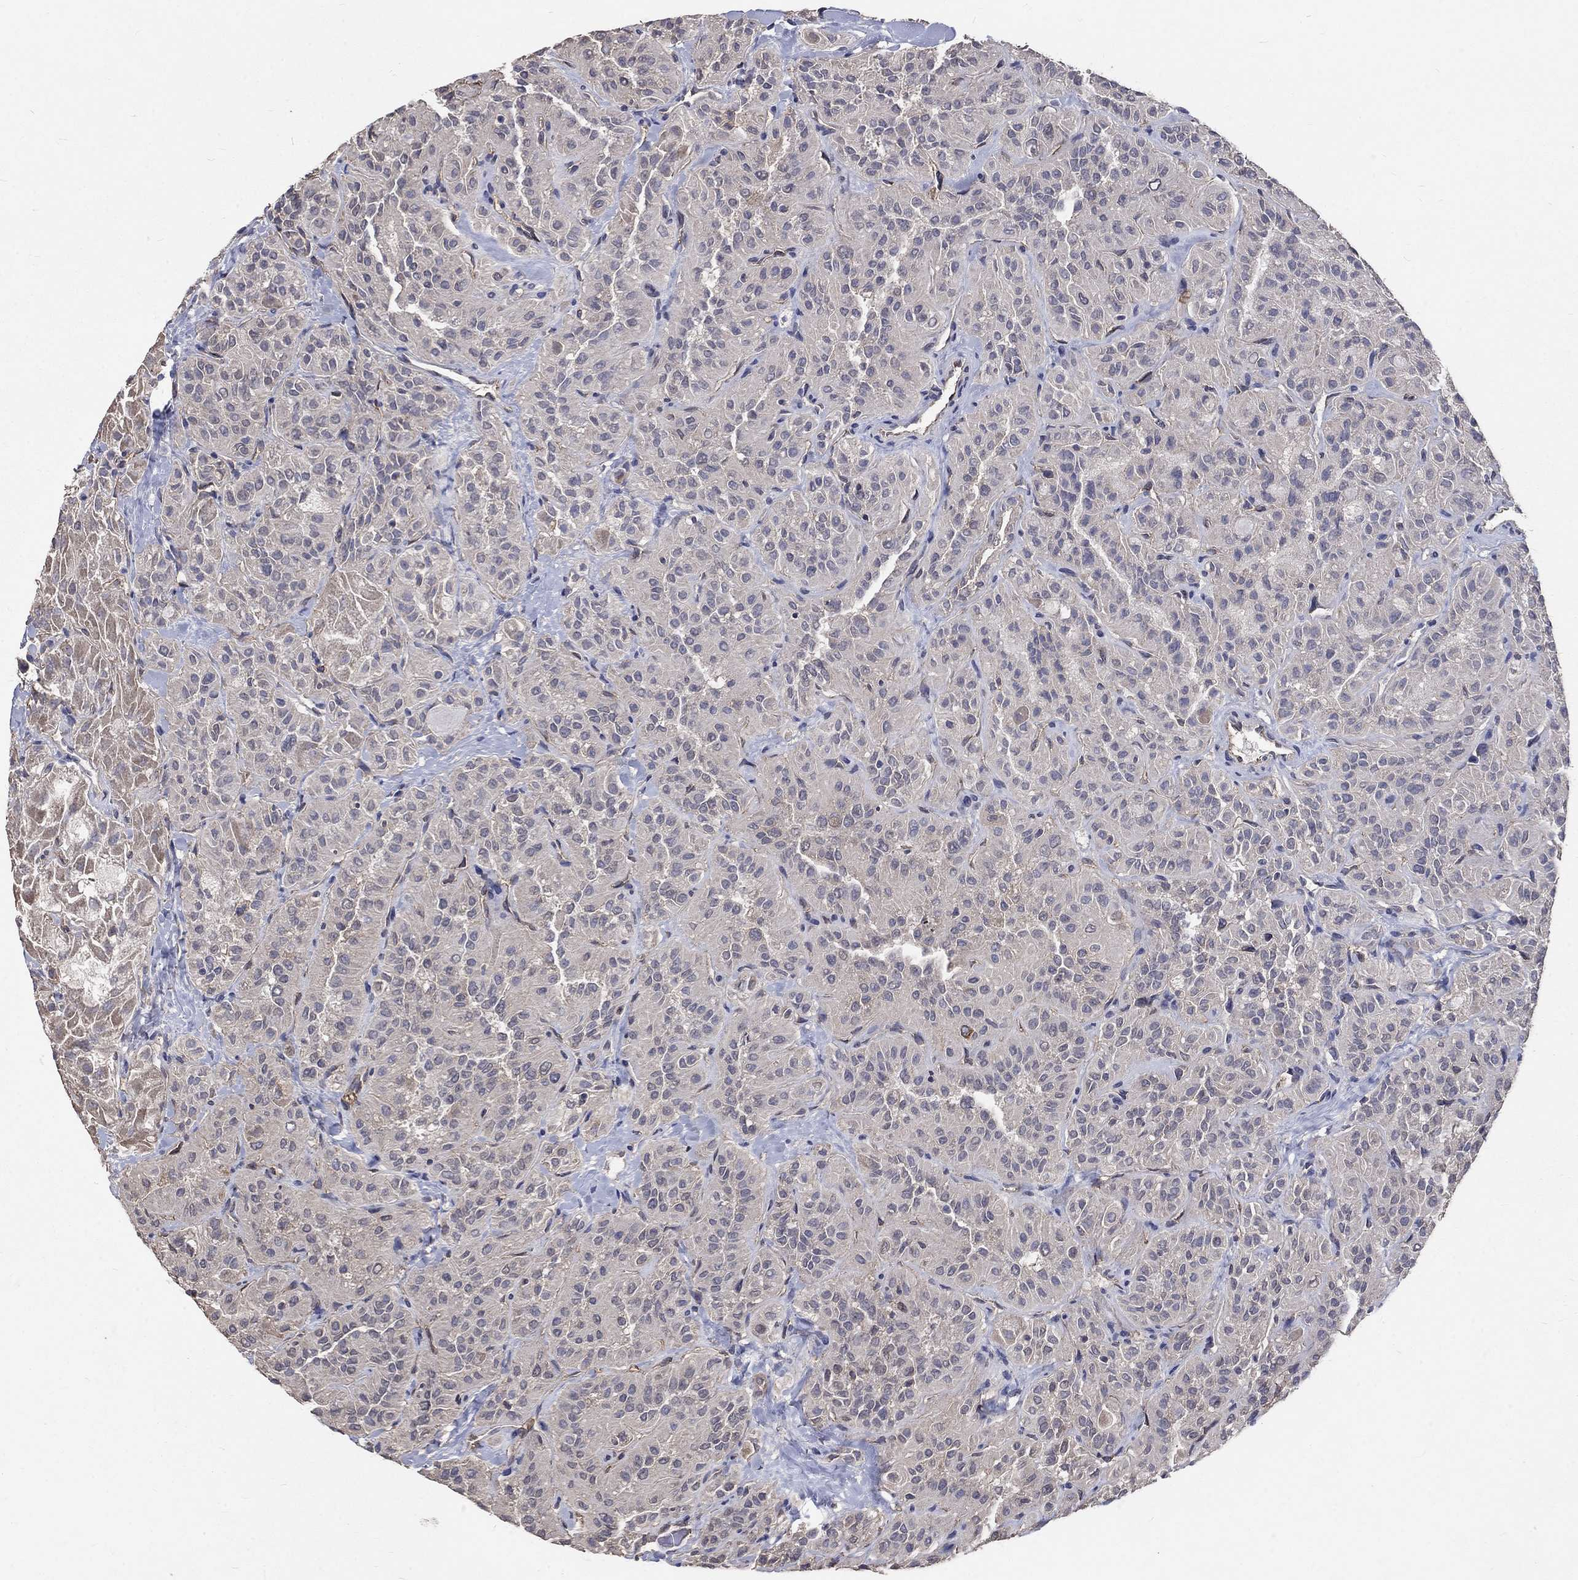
{"staining": {"intensity": "negative", "quantity": "none", "location": "none"}, "tissue": "thyroid cancer", "cell_type": "Tumor cells", "image_type": "cancer", "snomed": [{"axis": "morphology", "description": "Papillary adenocarcinoma, NOS"}, {"axis": "topography", "description": "Thyroid gland"}], "caption": "Immunohistochemistry micrograph of neoplastic tissue: human thyroid cancer (papillary adenocarcinoma) stained with DAB (3,3'-diaminobenzidine) displays no significant protein staining in tumor cells.", "gene": "CHST5", "patient": {"sex": "female", "age": 45}}